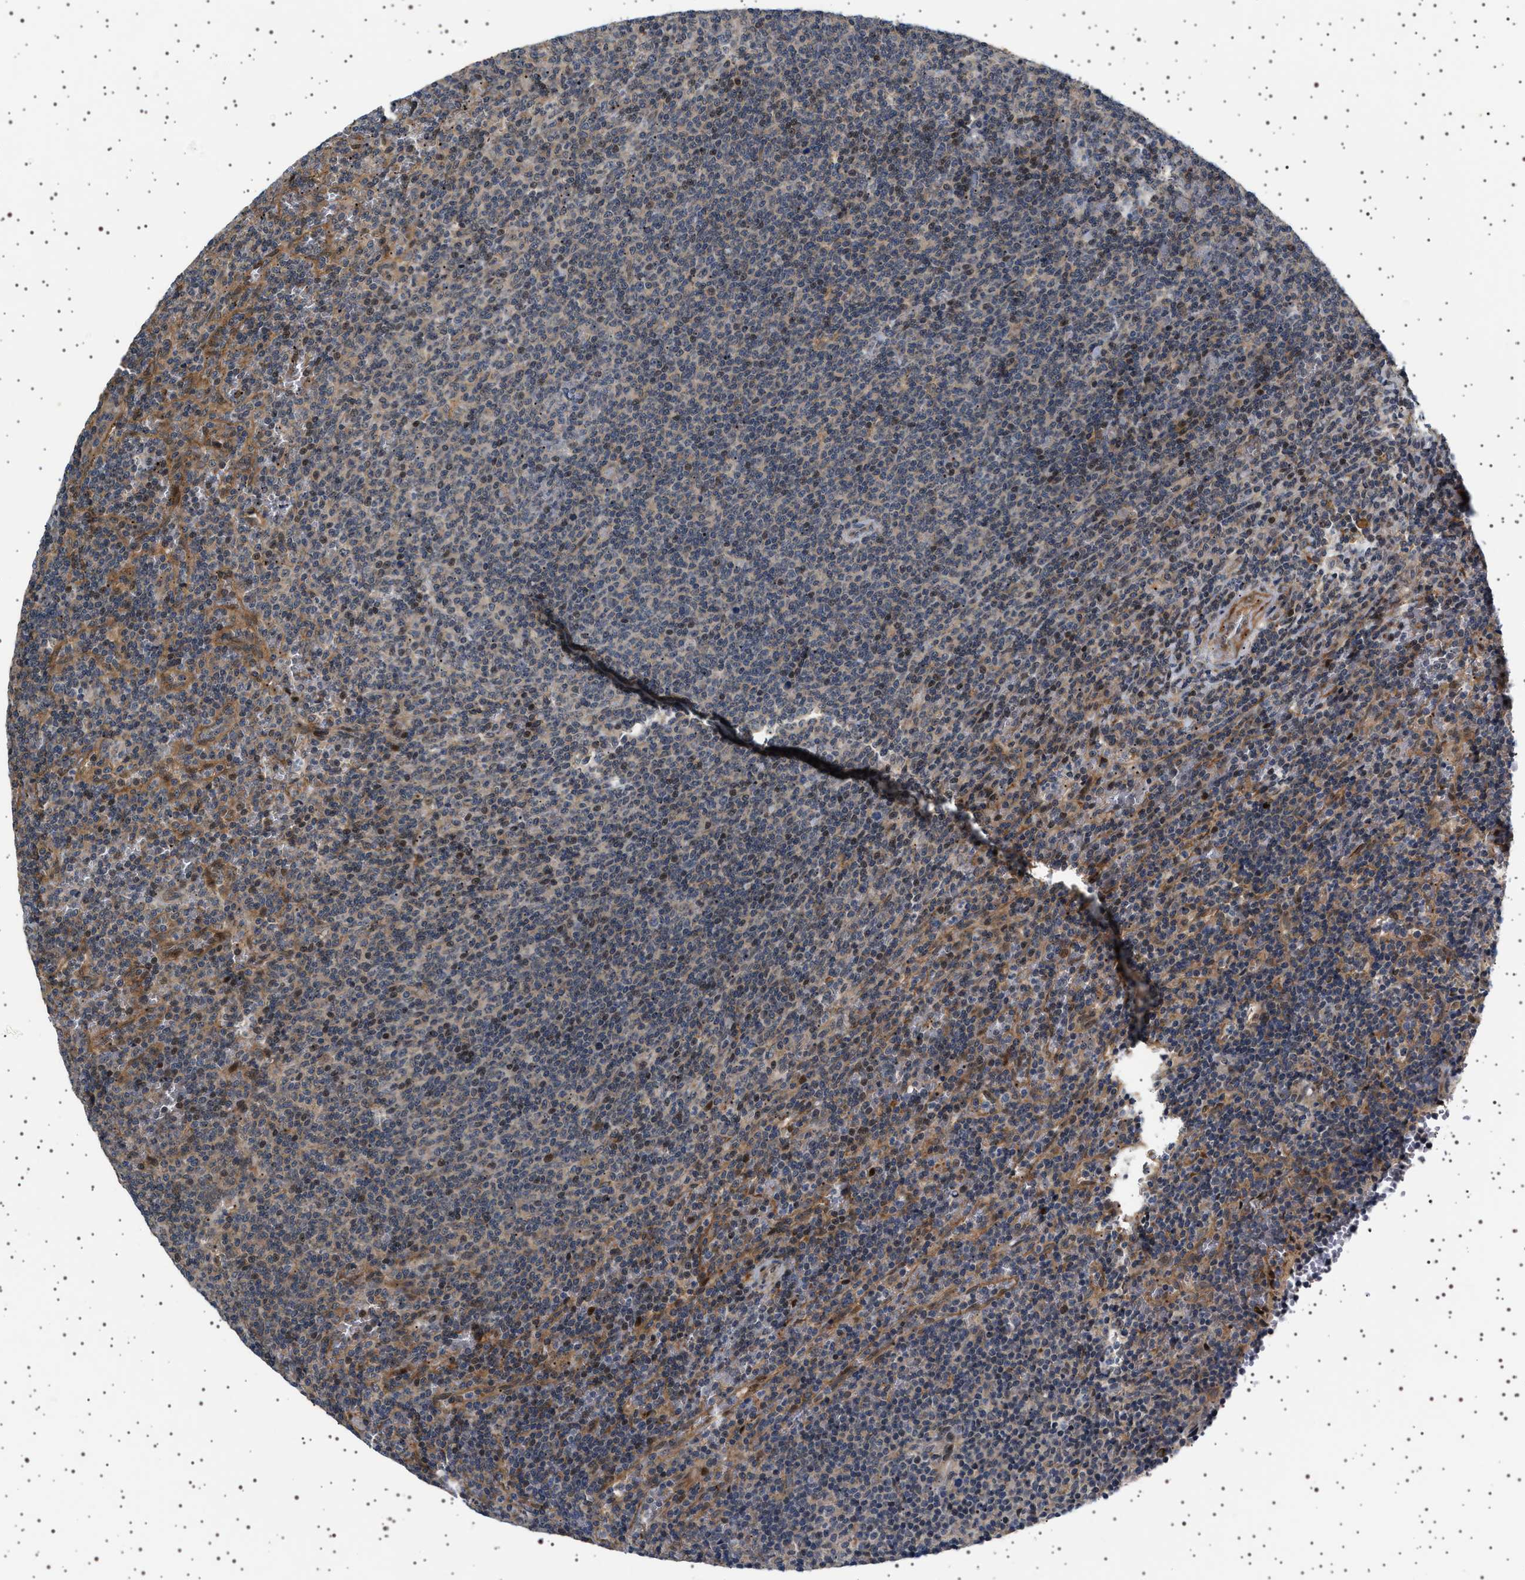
{"staining": {"intensity": "negative", "quantity": "none", "location": "none"}, "tissue": "lymphoma", "cell_type": "Tumor cells", "image_type": "cancer", "snomed": [{"axis": "morphology", "description": "Malignant lymphoma, non-Hodgkin's type, Low grade"}, {"axis": "topography", "description": "Spleen"}], "caption": "Low-grade malignant lymphoma, non-Hodgkin's type stained for a protein using immunohistochemistry (IHC) displays no expression tumor cells.", "gene": "BAG3", "patient": {"sex": "female", "age": 50}}